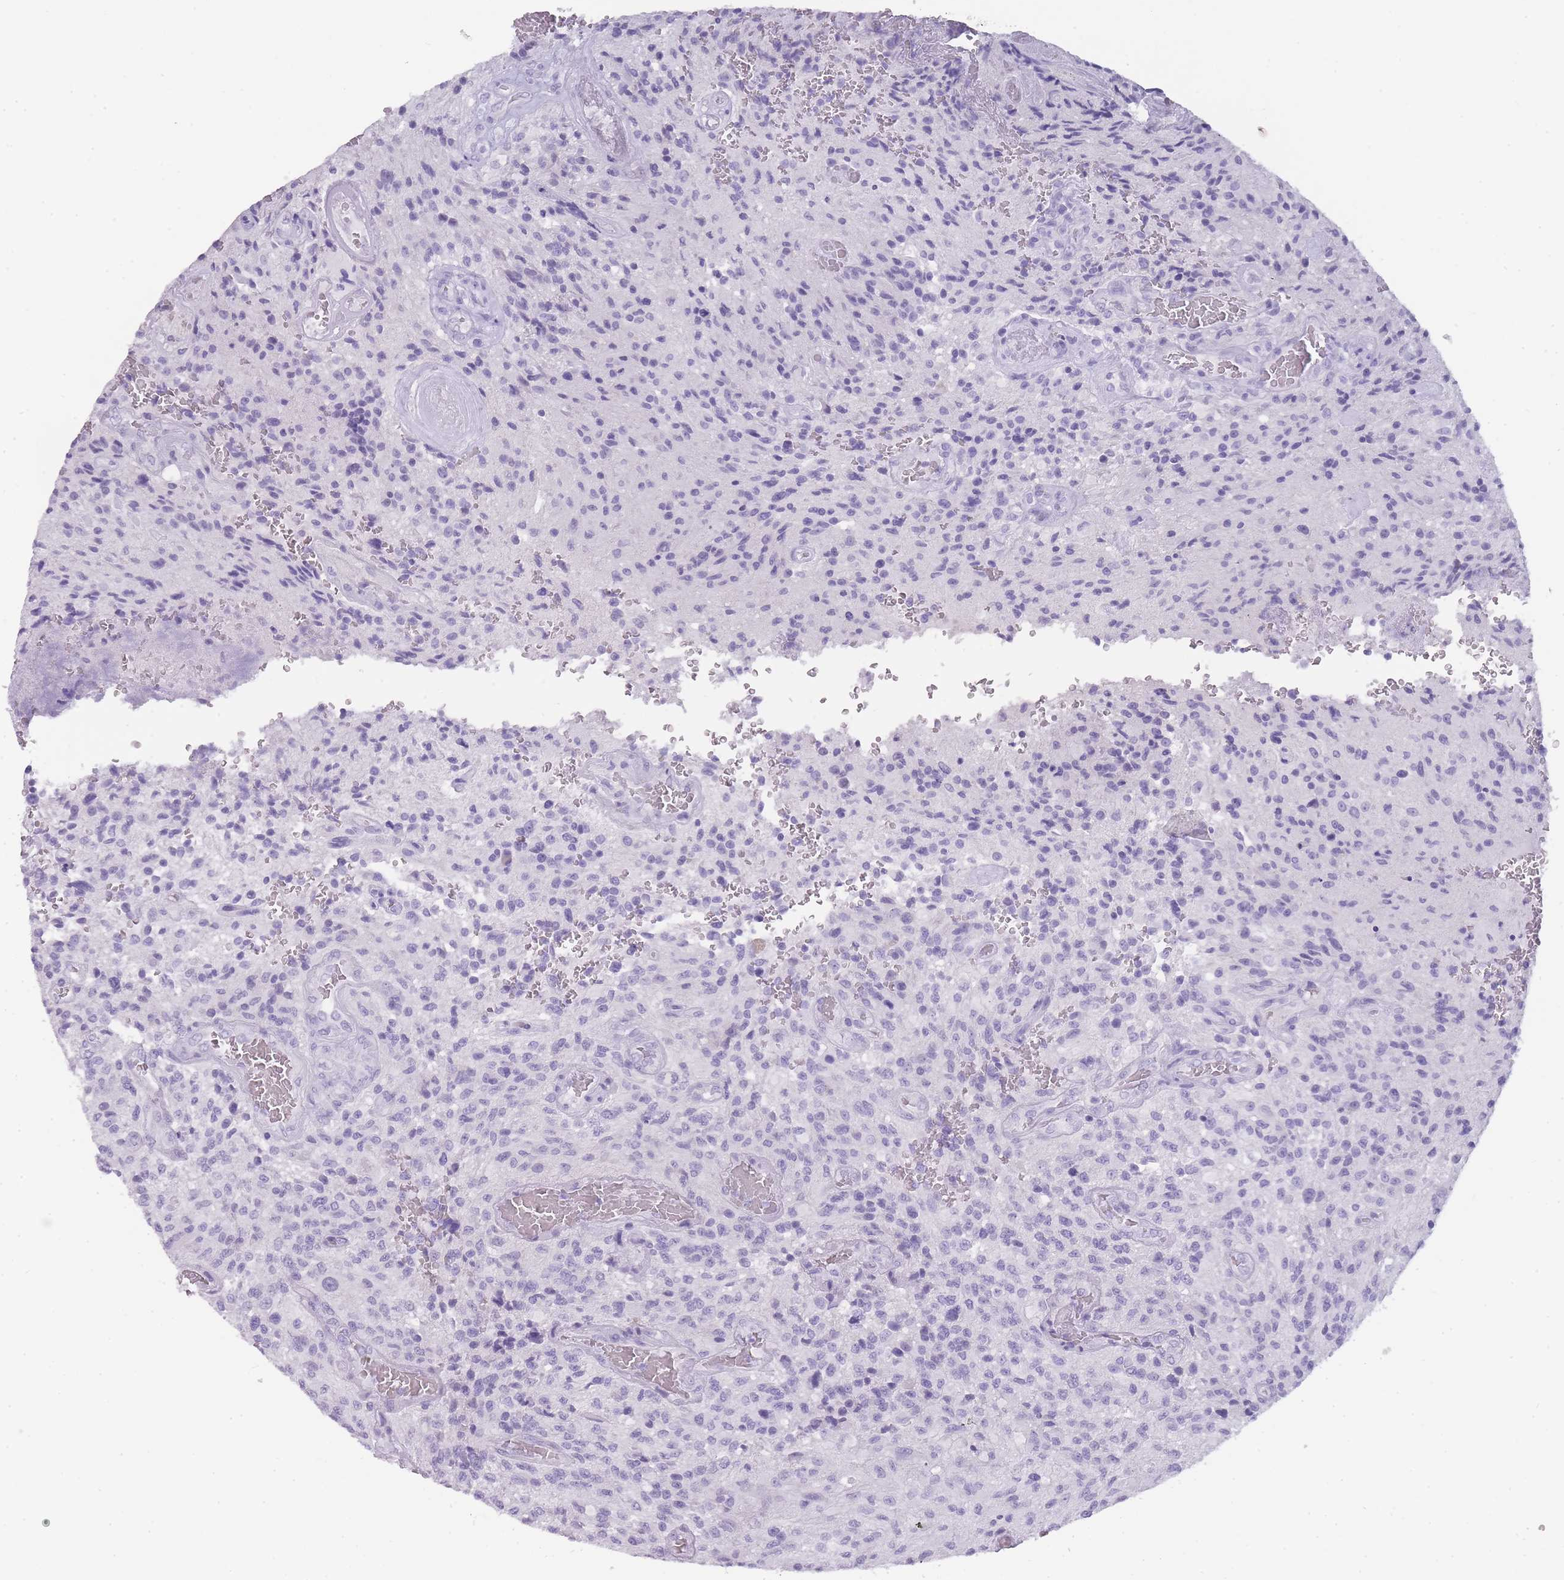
{"staining": {"intensity": "negative", "quantity": "none", "location": "none"}, "tissue": "glioma", "cell_type": "Tumor cells", "image_type": "cancer", "snomed": [{"axis": "morphology", "description": "Normal tissue, NOS"}, {"axis": "morphology", "description": "Glioma, malignant, High grade"}, {"axis": "topography", "description": "Cerebral cortex"}], "caption": "High magnification brightfield microscopy of malignant glioma (high-grade) stained with DAB (brown) and counterstained with hematoxylin (blue): tumor cells show no significant positivity.", "gene": "TCP11", "patient": {"sex": "male", "age": 56}}